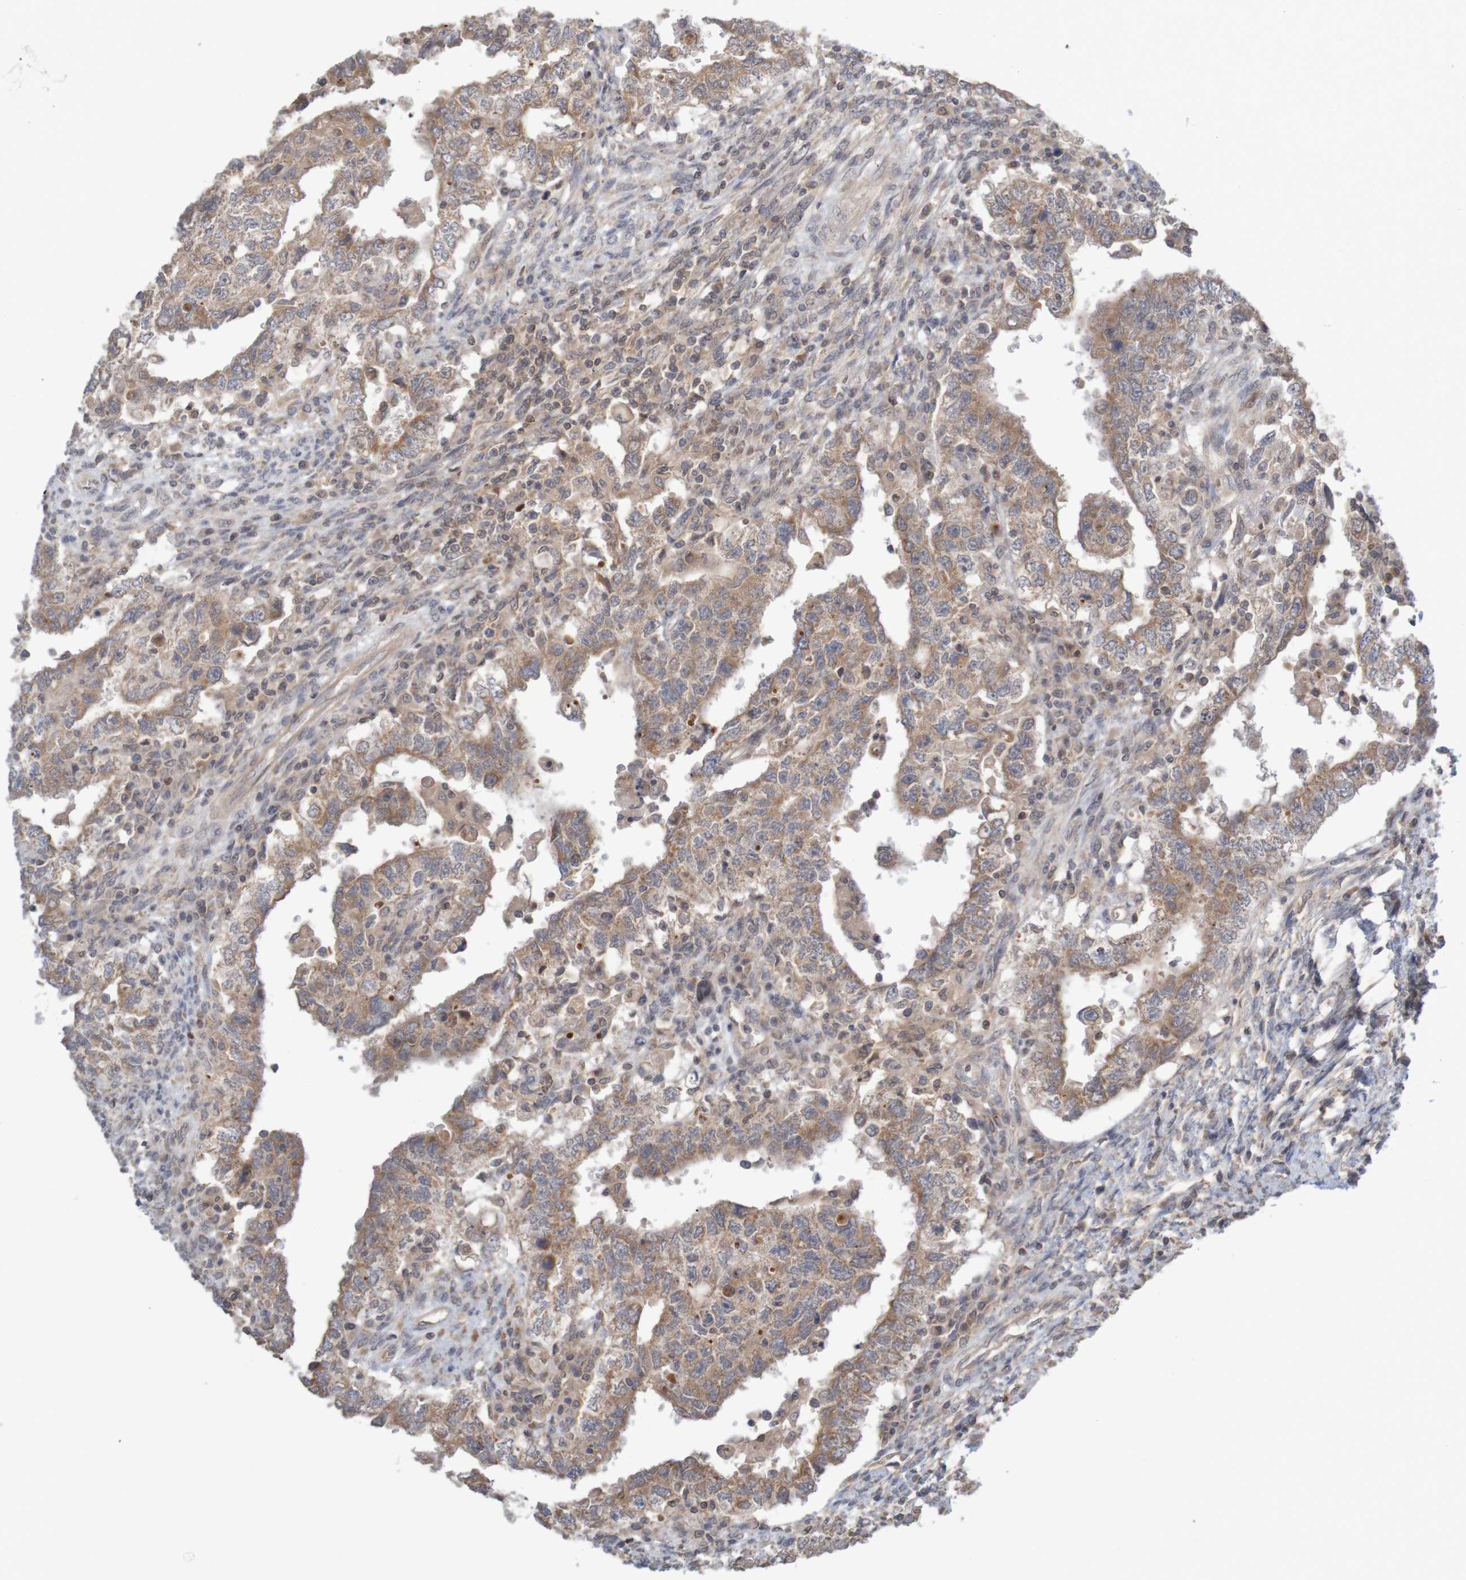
{"staining": {"intensity": "moderate", "quantity": ">75%", "location": "cytoplasmic/membranous"}, "tissue": "testis cancer", "cell_type": "Tumor cells", "image_type": "cancer", "snomed": [{"axis": "morphology", "description": "Carcinoma, Embryonal, NOS"}, {"axis": "topography", "description": "Testis"}], "caption": "A brown stain shows moderate cytoplasmic/membranous staining of a protein in embryonal carcinoma (testis) tumor cells. (Brightfield microscopy of DAB IHC at high magnification).", "gene": "ANKK1", "patient": {"sex": "male", "age": 26}}